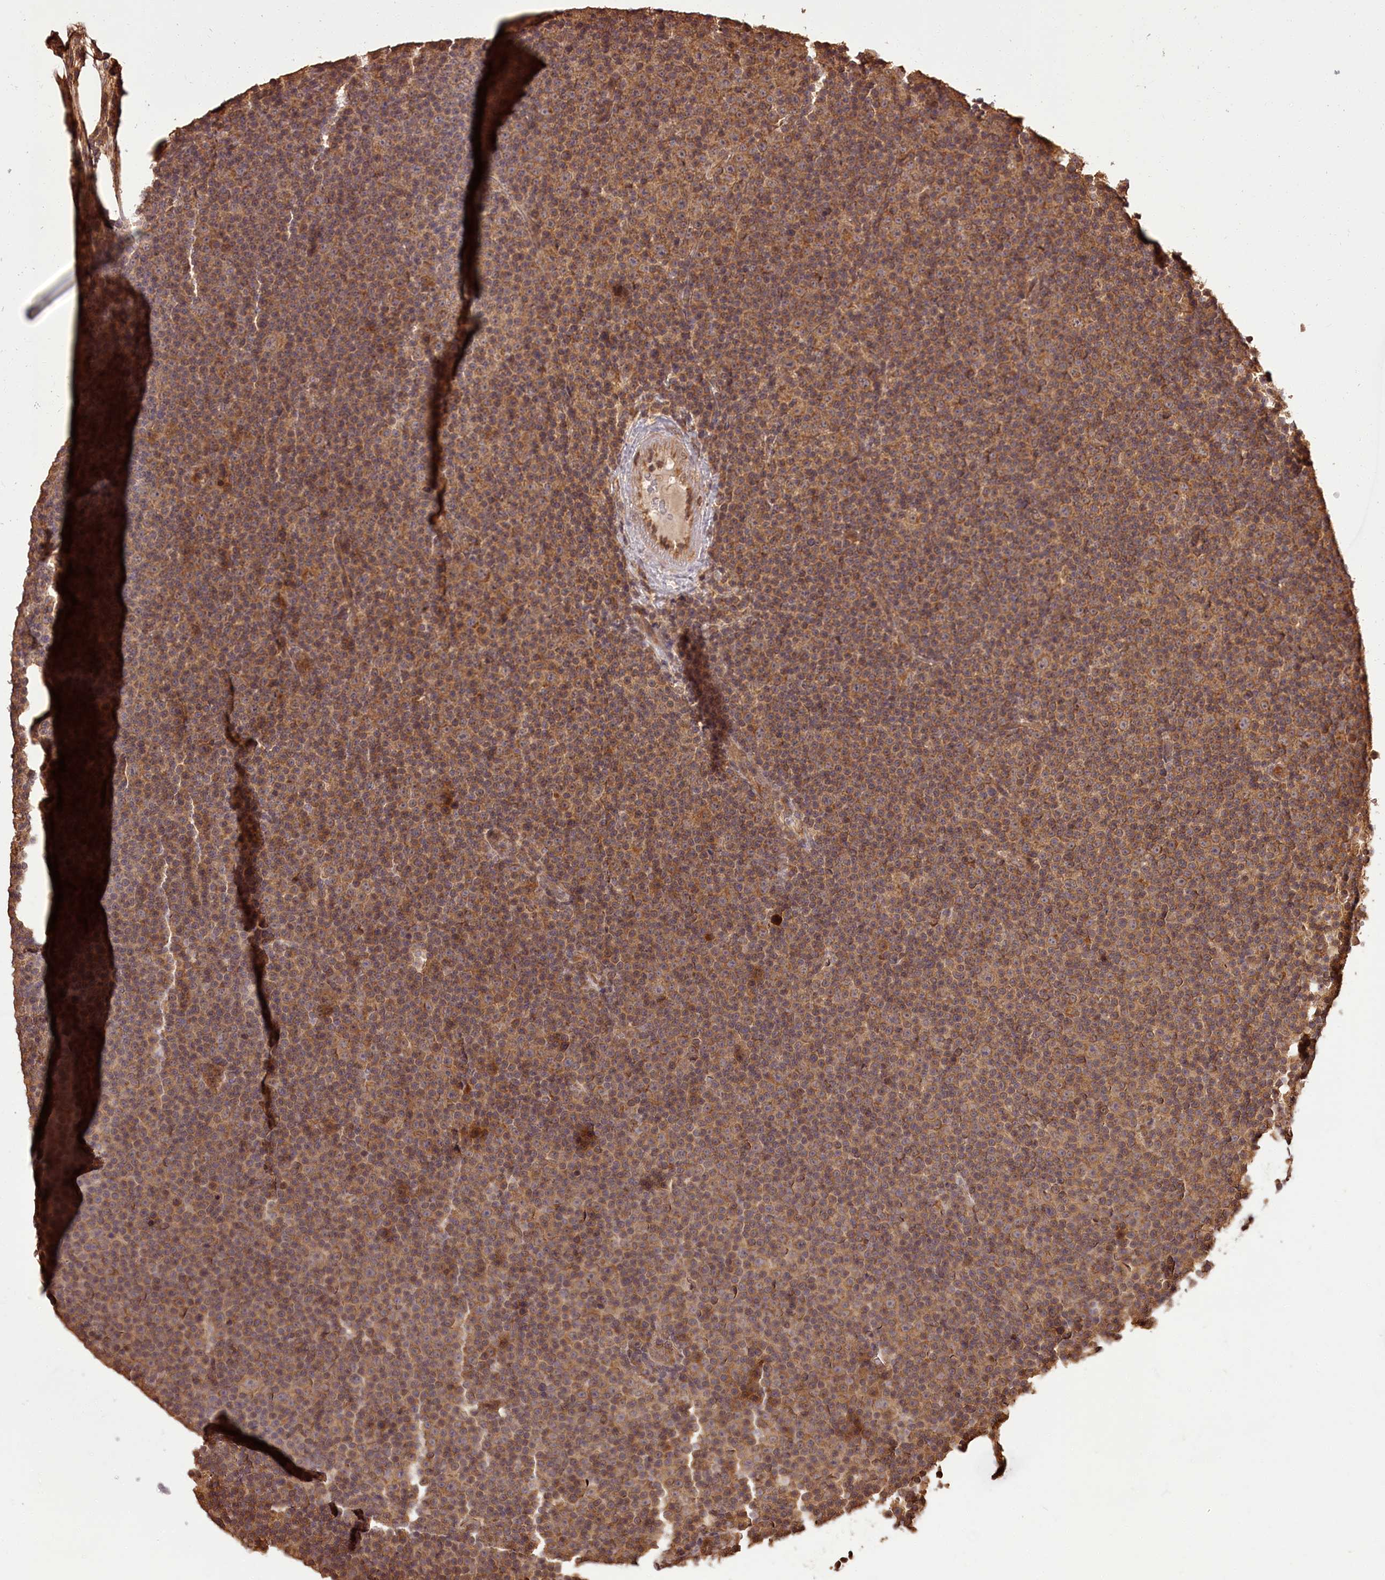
{"staining": {"intensity": "moderate", "quantity": ">75%", "location": "cytoplasmic/membranous"}, "tissue": "lymphoma", "cell_type": "Tumor cells", "image_type": "cancer", "snomed": [{"axis": "morphology", "description": "Malignant lymphoma, non-Hodgkin's type, Low grade"}, {"axis": "topography", "description": "Lymph node"}], "caption": "Low-grade malignant lymphoma, non-Hodgkin's type stained for a protein (brown) exhibits moderate cytoplasmic/membranous positive staining in approximately >75% of tumor cells.", "gene": "NPRL2", "patient": {"sex": "female", "age": 67}}